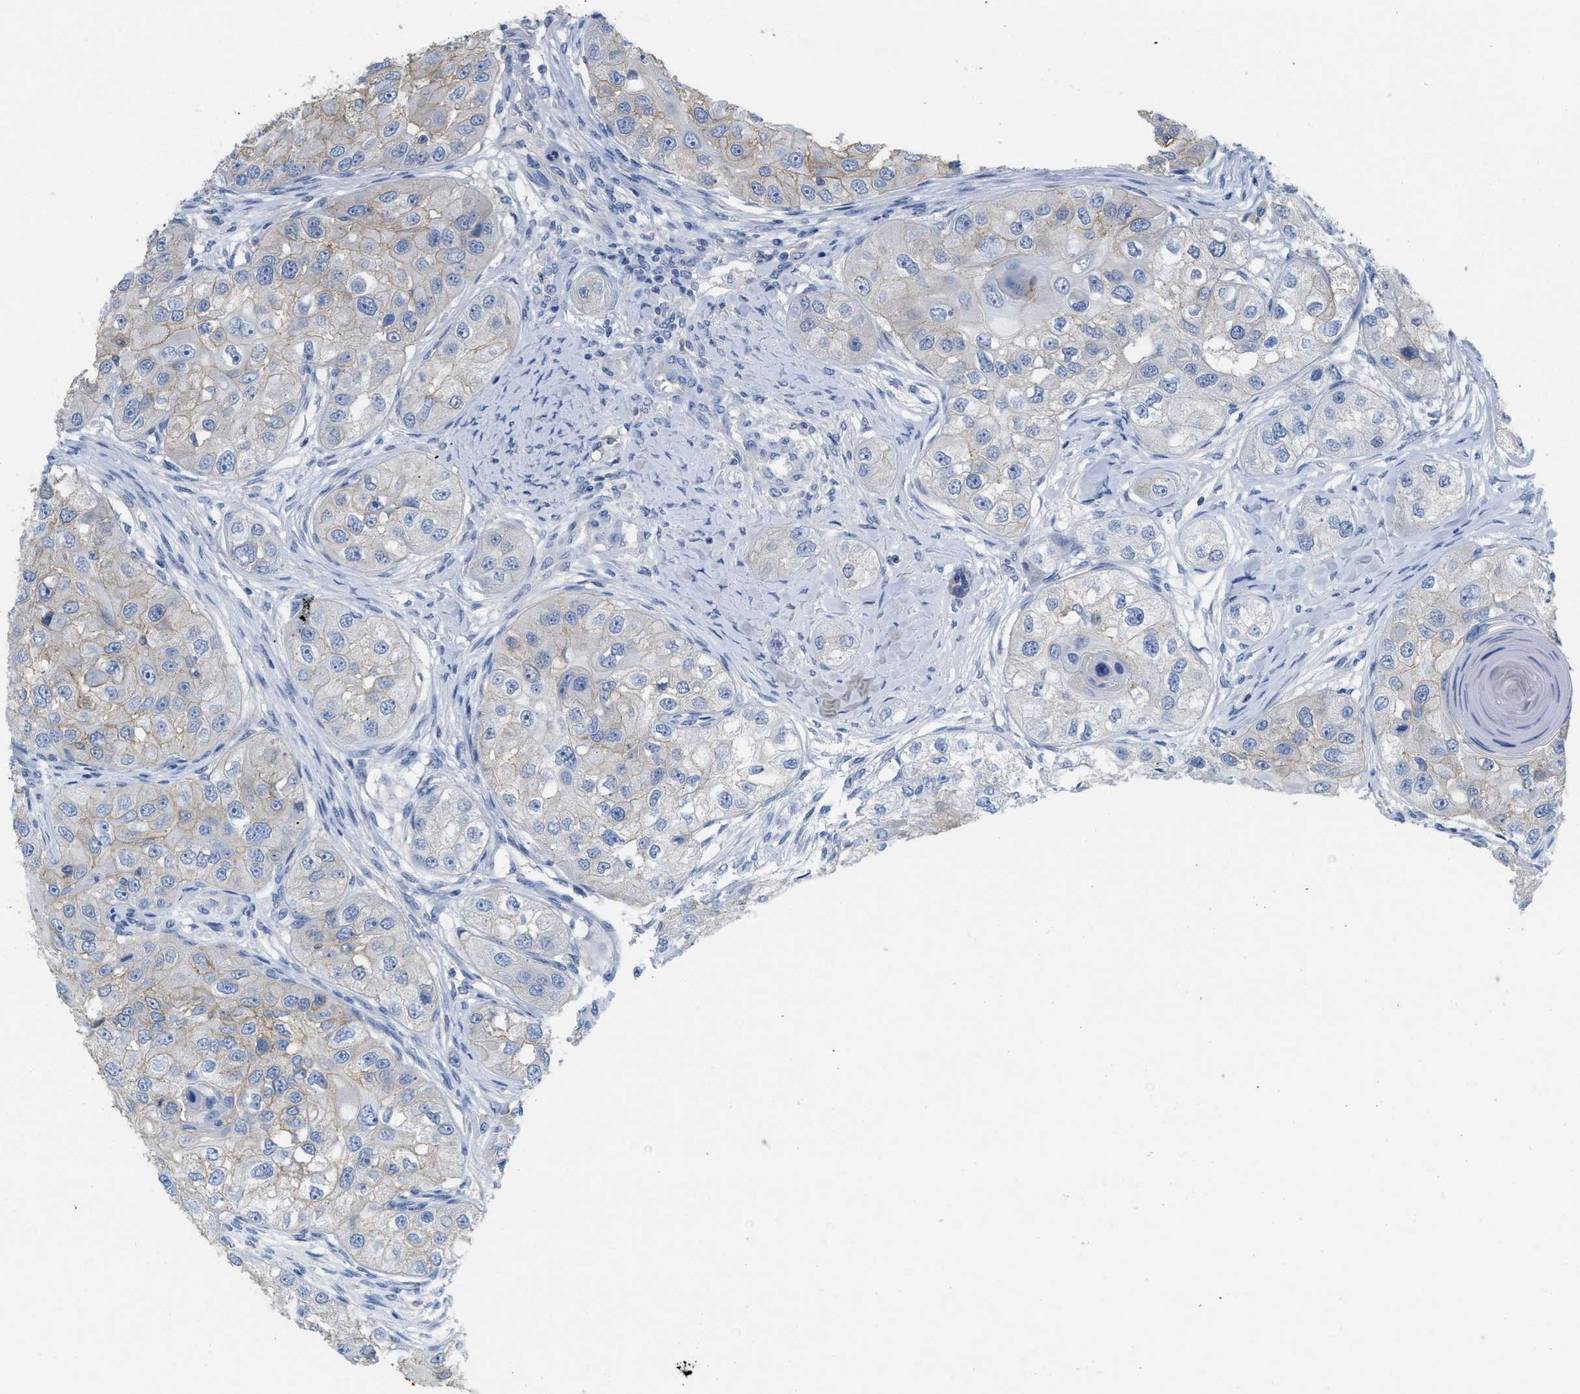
{"staining": {"intensity": "weak", "quantity": "25%-75%", "location": "cytoplasmic/membranous"}, "tissue": "head and neck cancer", "cell_type": "Tumor cells", "image_type": "cancer", "snomed": [{"axis": "morphology", "description": "Normal tissue, NOS"}, {"axis": "morphology", "description": "Squamous cell carcinoma, NOS"}, {"axis": "topography", "description": "Skeletal muscle"}, {"axis": "topography", "description": "Head-Neck"}], "caption": "A brown stain highlights weak cytoplasmic/membranous staining of a protein in head and neck squamous cell carcinoma tumor cells.", "gene": "CNNM4", "patient": {"sex": "male", "age": 51}}